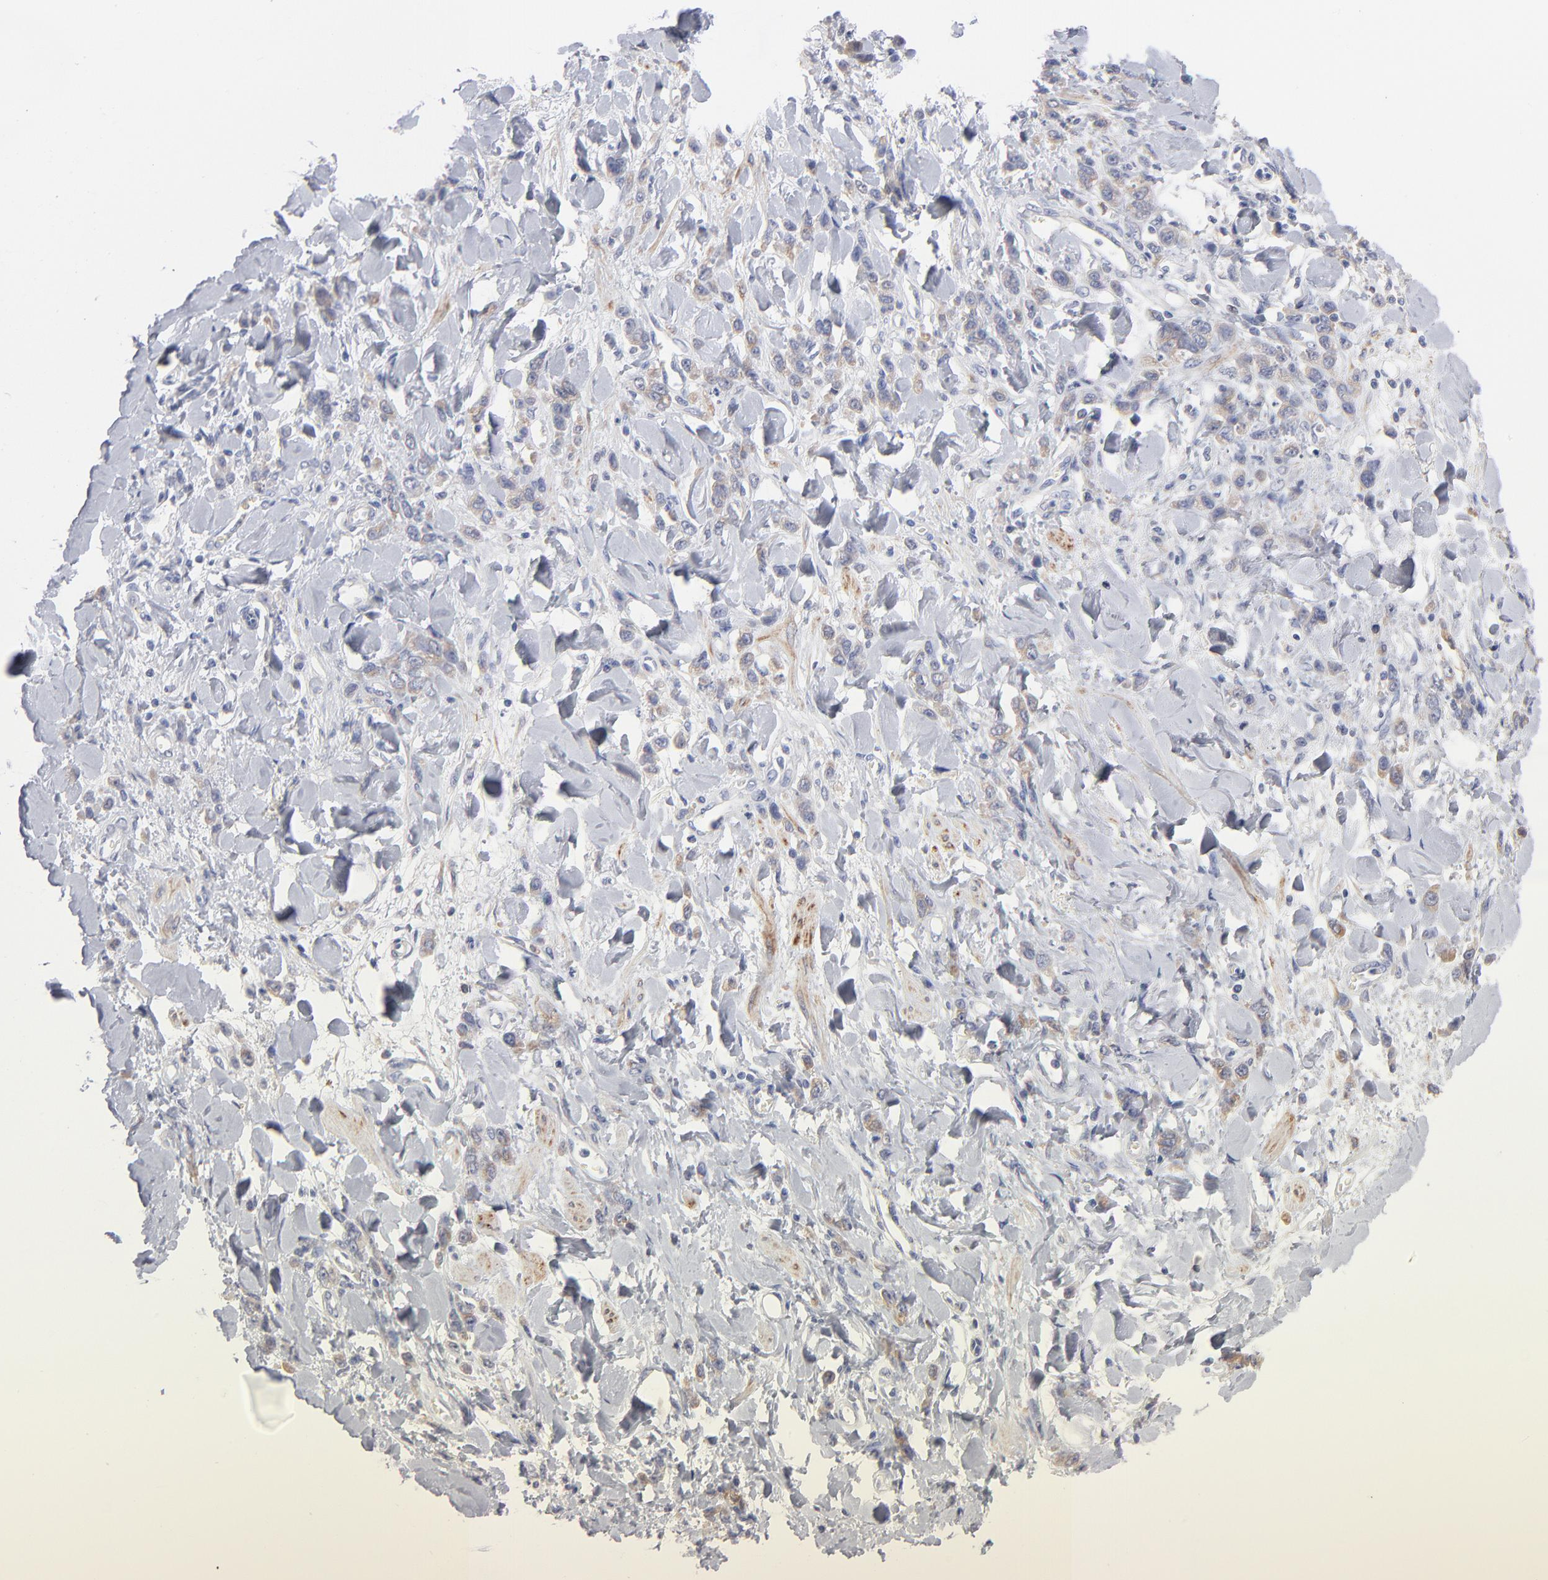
{"staining": {"intensity": "weak", "quantity": ">75%", "location": "cytoplasmic/membranous"}, "tissue": "stomach cancer", "cell_type": "Tumor cells", "image_type": "cancer", "snomed": [{"axis": "morphology", "description": "Normal tissue, NOS"}, {"axis": "morphology", "description": "Adenocarcinoma, NOS"}, {"axis": "topography", "description": "Stomach"}], "caption": "Stomach adenocarcinoma stained with IHC shows weak cytoplasmic/membranous staining in approximately >75% of tumor cells. Nuclei are stained in blue.", "gene": "MID1", "patient": {"sex": "male", "age": 82}}